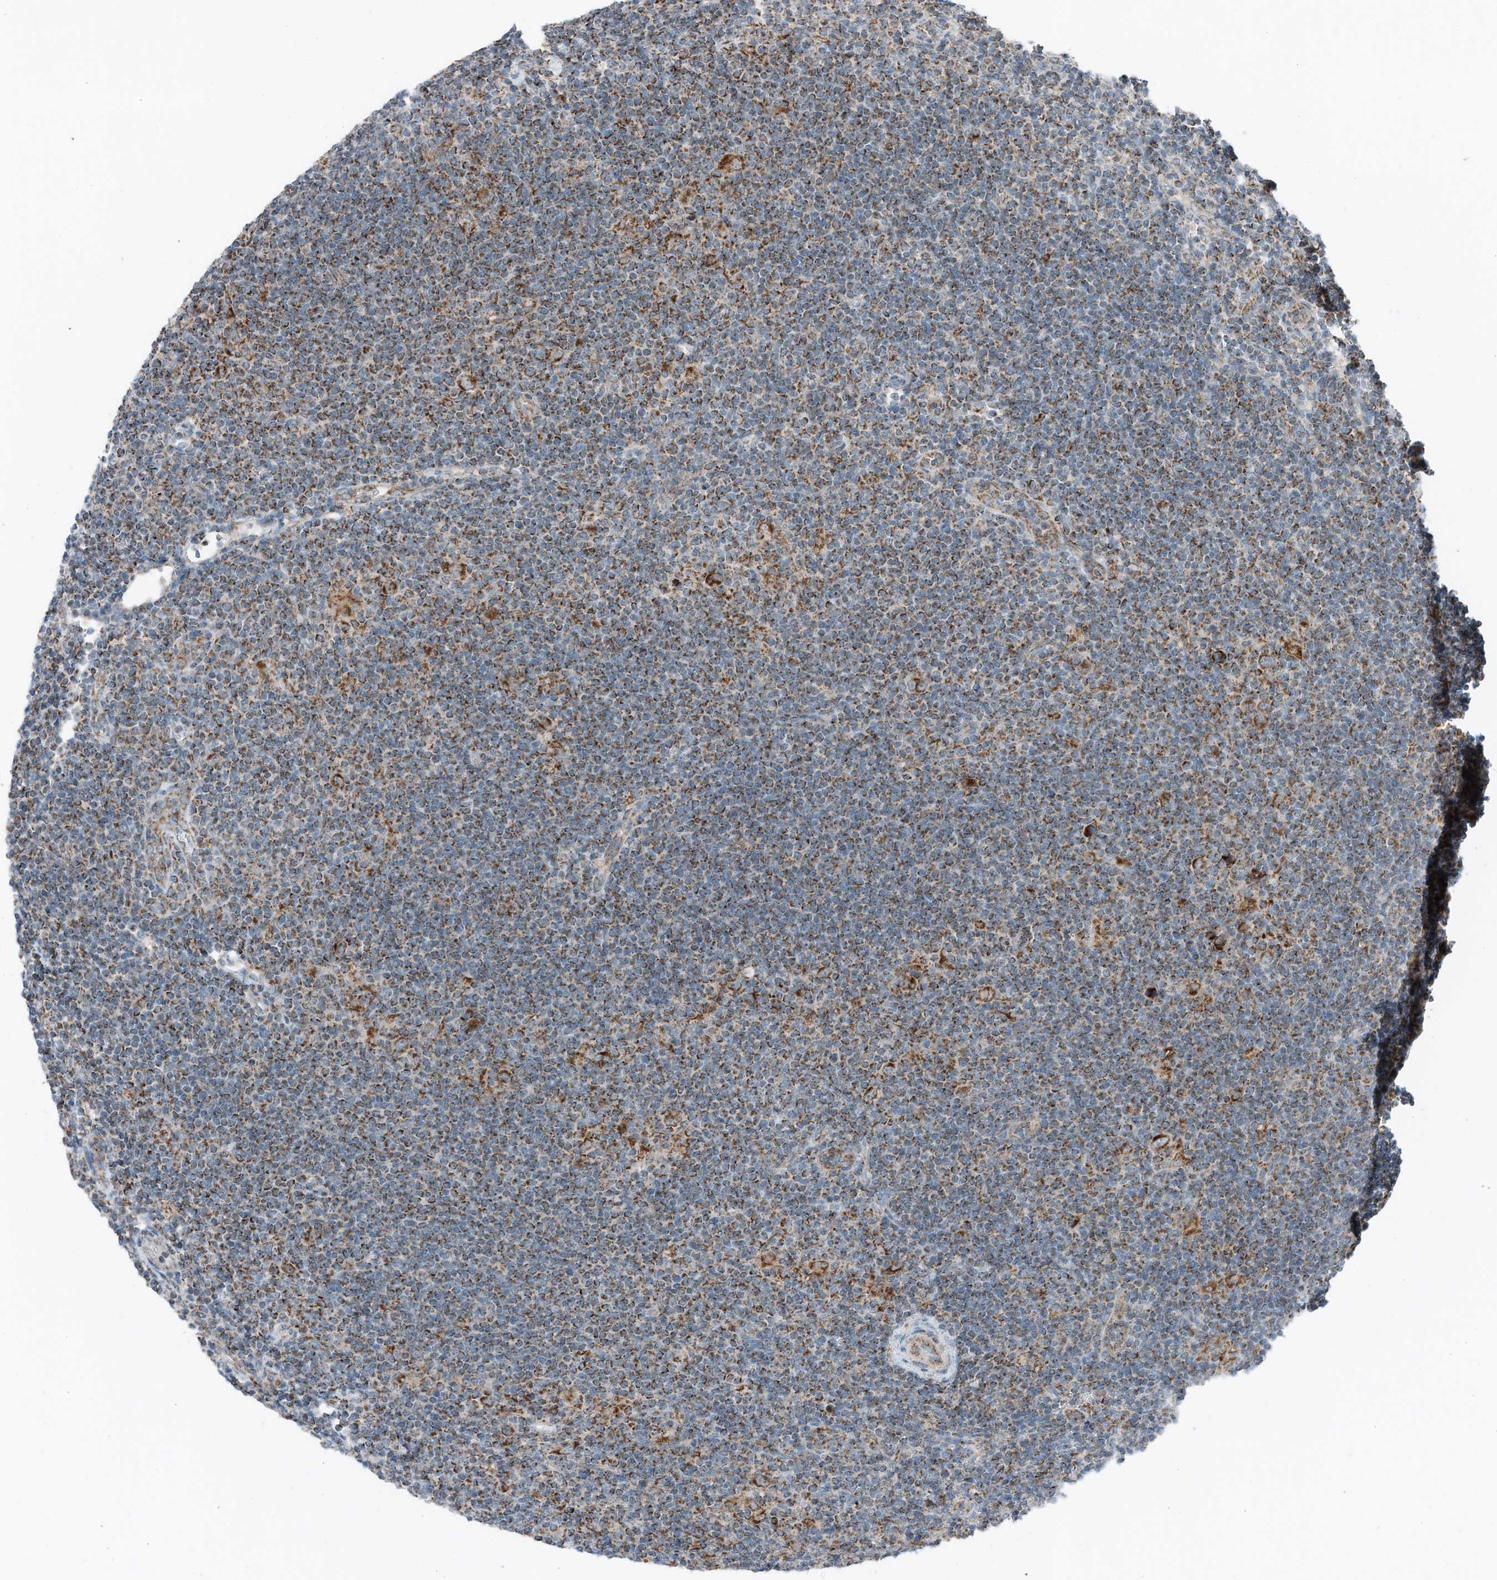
{"staining": {"intensity": "strong", "quantity": ">75%", "location": "cytoplasmic/membranous"}, "tissue": "lymphoma", "cell_type": "Tumor cells", "image_type": "cancer", "snomed": [{"axis": "morphology", "description": "Hodgkin's disease, NOS"}, {"axis": "topography", "description": "Lymph node"}], "caption": "The histopathology image shows a brown stain indicating the presence of a protein in the cytoplasmic/membranous of tumor cells in Hodgkin's disease. The staining was performed using DAB to visualize the protein expression in brown, while the nuclei were stained in blue with hematoxylin (Magnification: 20x).", "gene": "RMND1", "patient": {"sex": "female", "age": 57}}